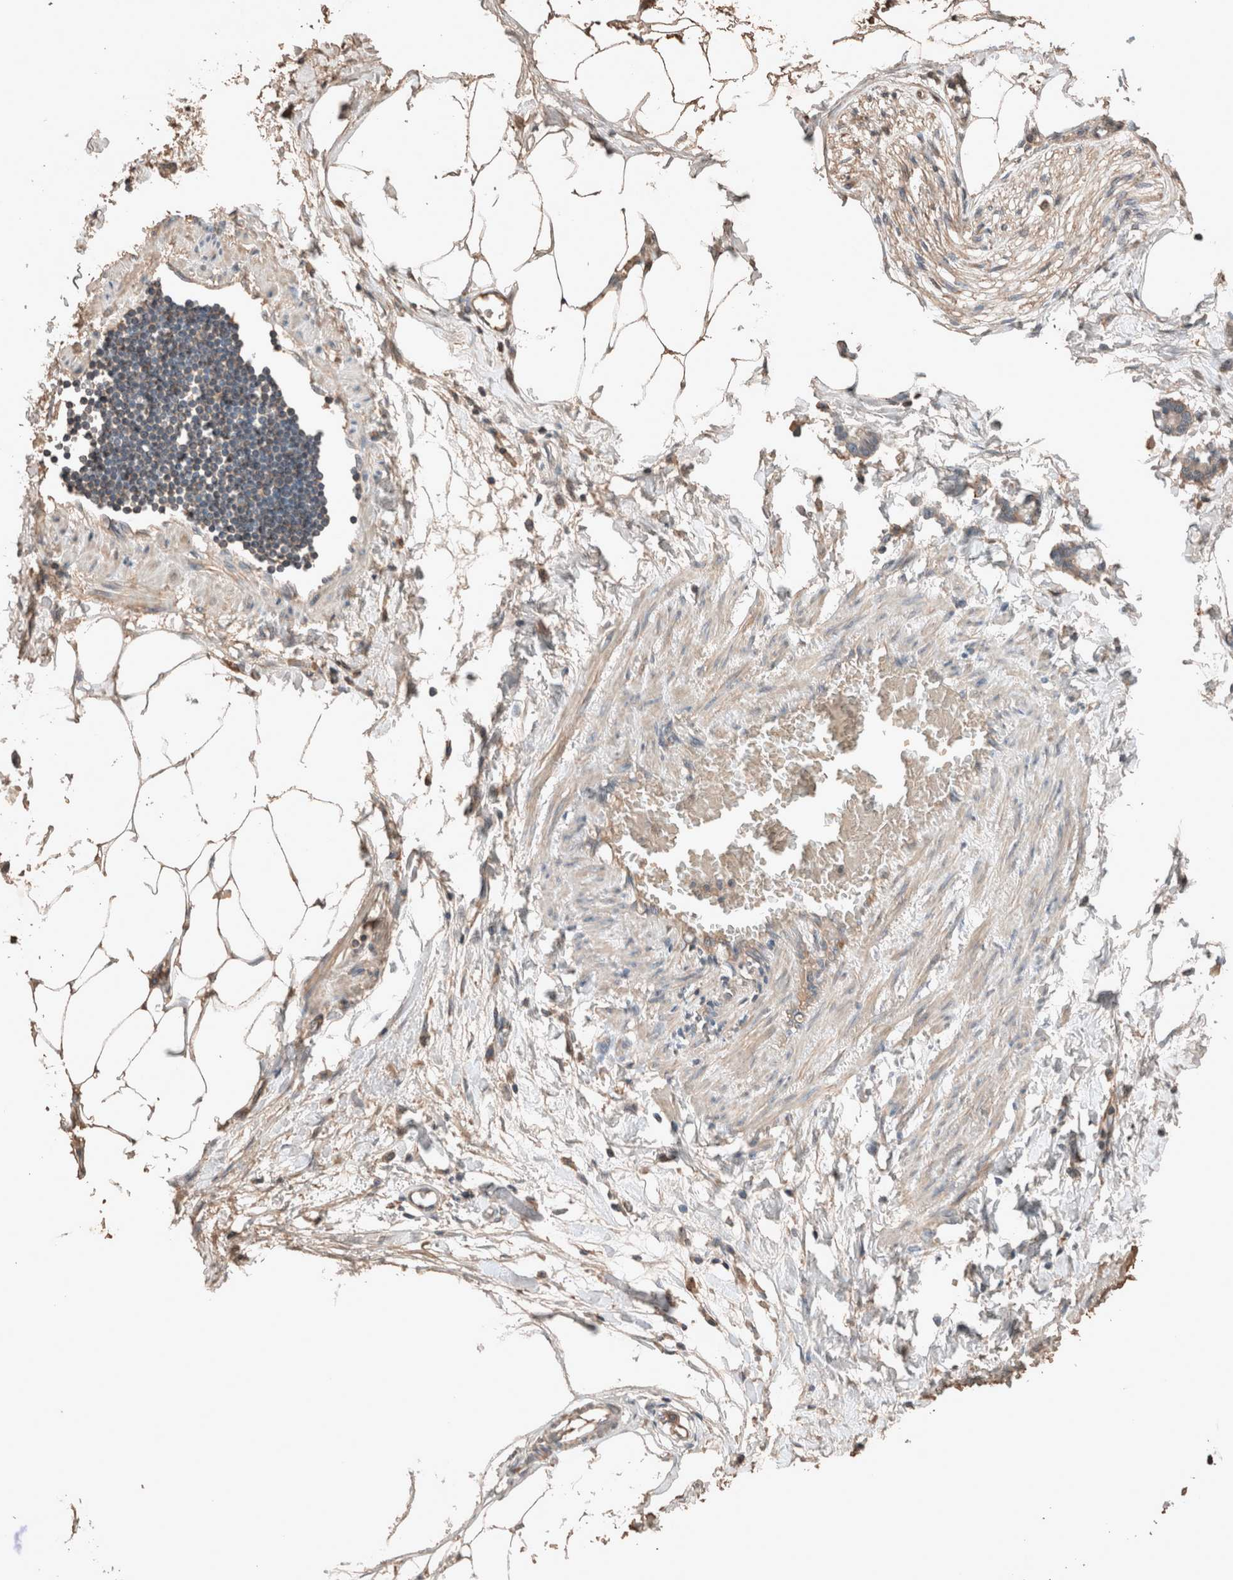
{"staining": {"intensity": "moderate", "quantity": "25%-75%", "location": "cytoplasmic/membranous"}, "tissue": "adipose tissue", "cell_type": "Adipocytes", "image_type": "normal", "snomed": [{"axis": "morphology", "description": "Normal tissue, NOS"}, {"axis": "morphology", "description": "Adenocarcinoma, NOS"}, {"axis": "topography", "description": "Colon"}, {"axis": "topography", "description": "Peripheral nerve tissue"}], "caption": "Adipocytes reveal moderate cytoplasmic/membranous staining in approximately 25%-75% of cells in benign adipose tissue.", "gene": "UGCG", "patient": {"sex": "male", "age": 14}}